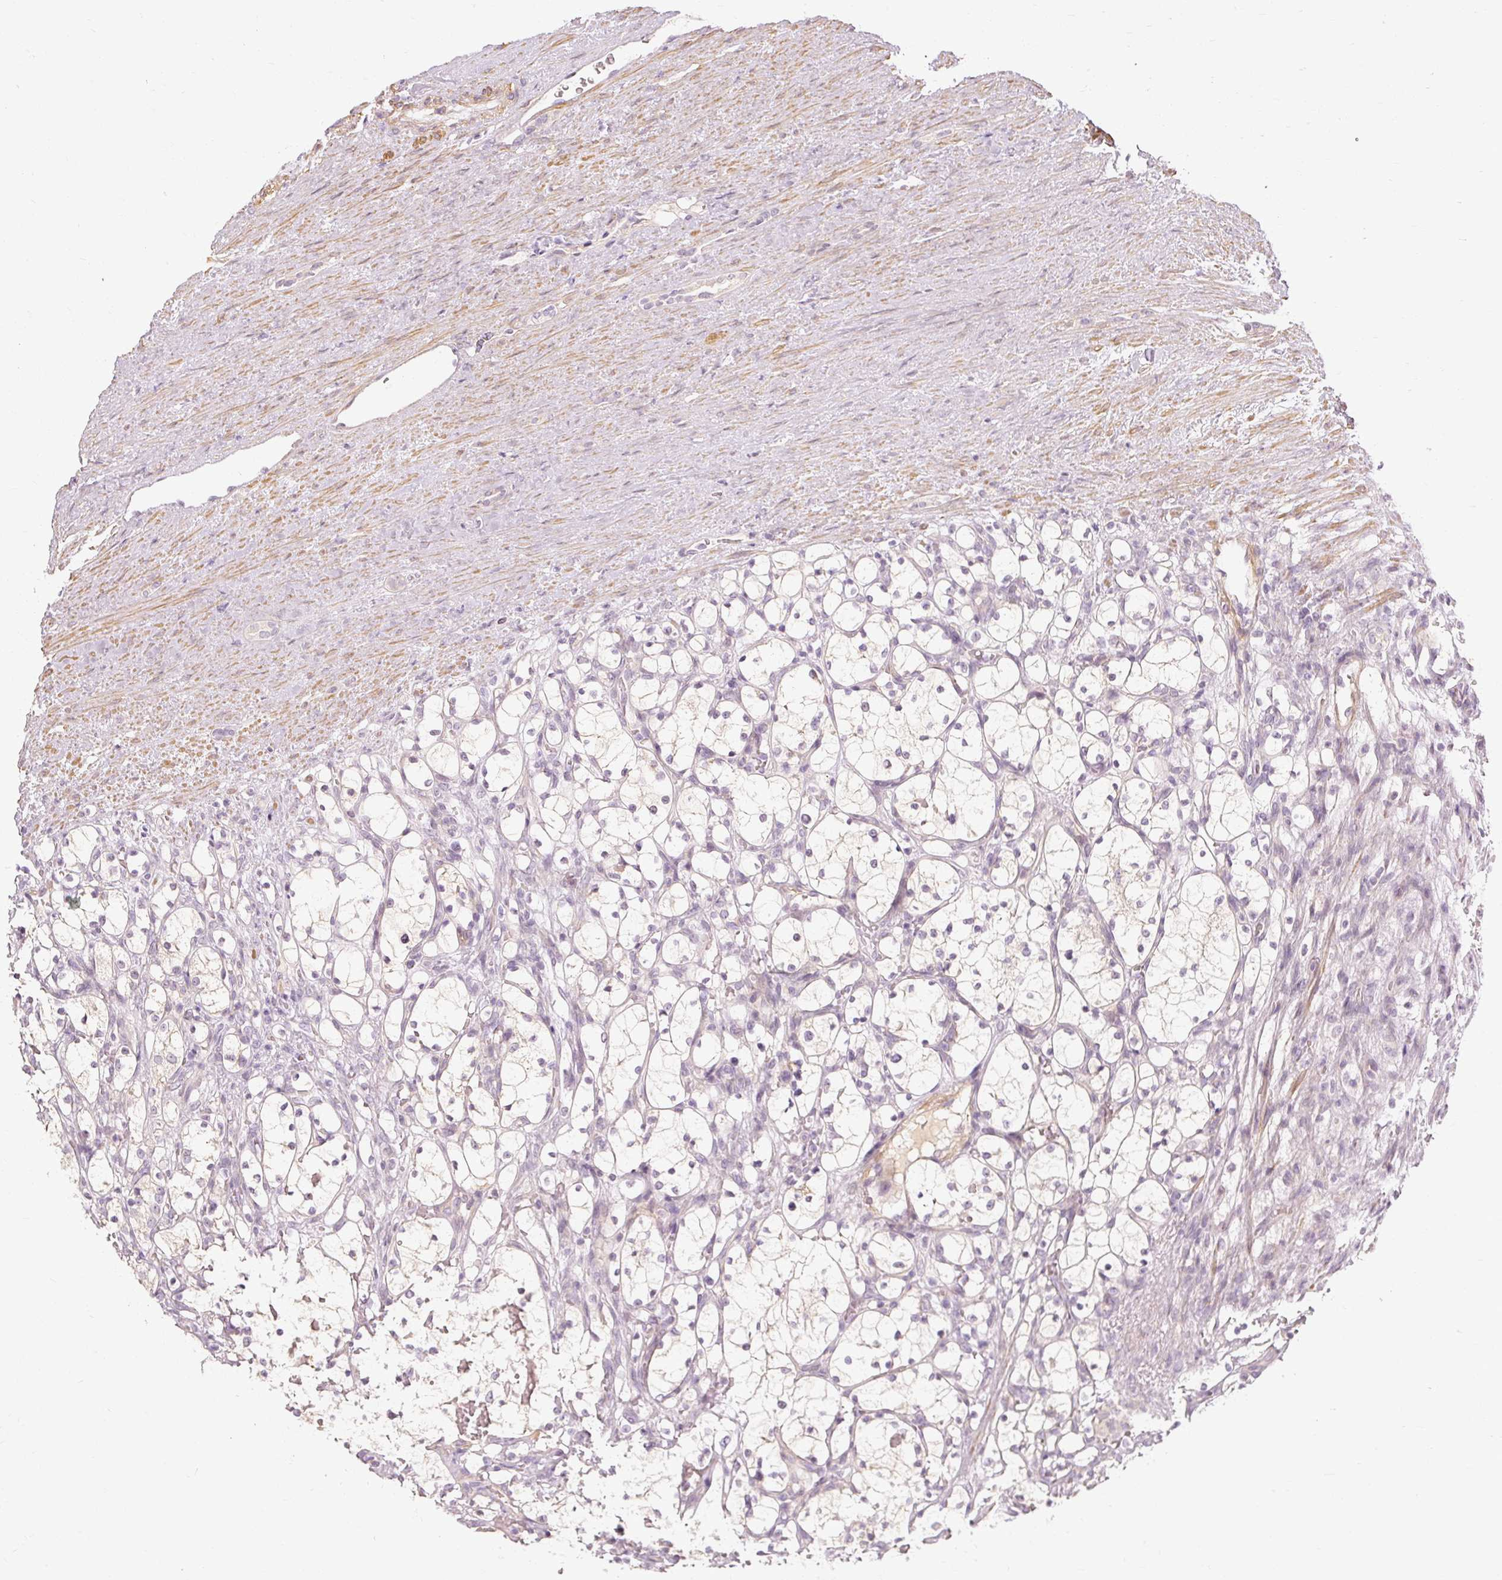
{"staining": {"intensity": "weak", "quantity": "<25%", "location": "cytoplasmic/membranous"}, "tissue": "renal cancer", "cell_type": "Tumor cells", "image_type": "cancer", "snomed": [{"axis": "morphology", "description": "Adenocarcinoma, NOS"}, {"axis": "topography", "description": "Kidney"}], "caption": "Tumor cells are negative for protein expression in human adenocarcinoma (renal).", "gene": "CAPN3", "patient": {"sex": "female", "age": 69}}